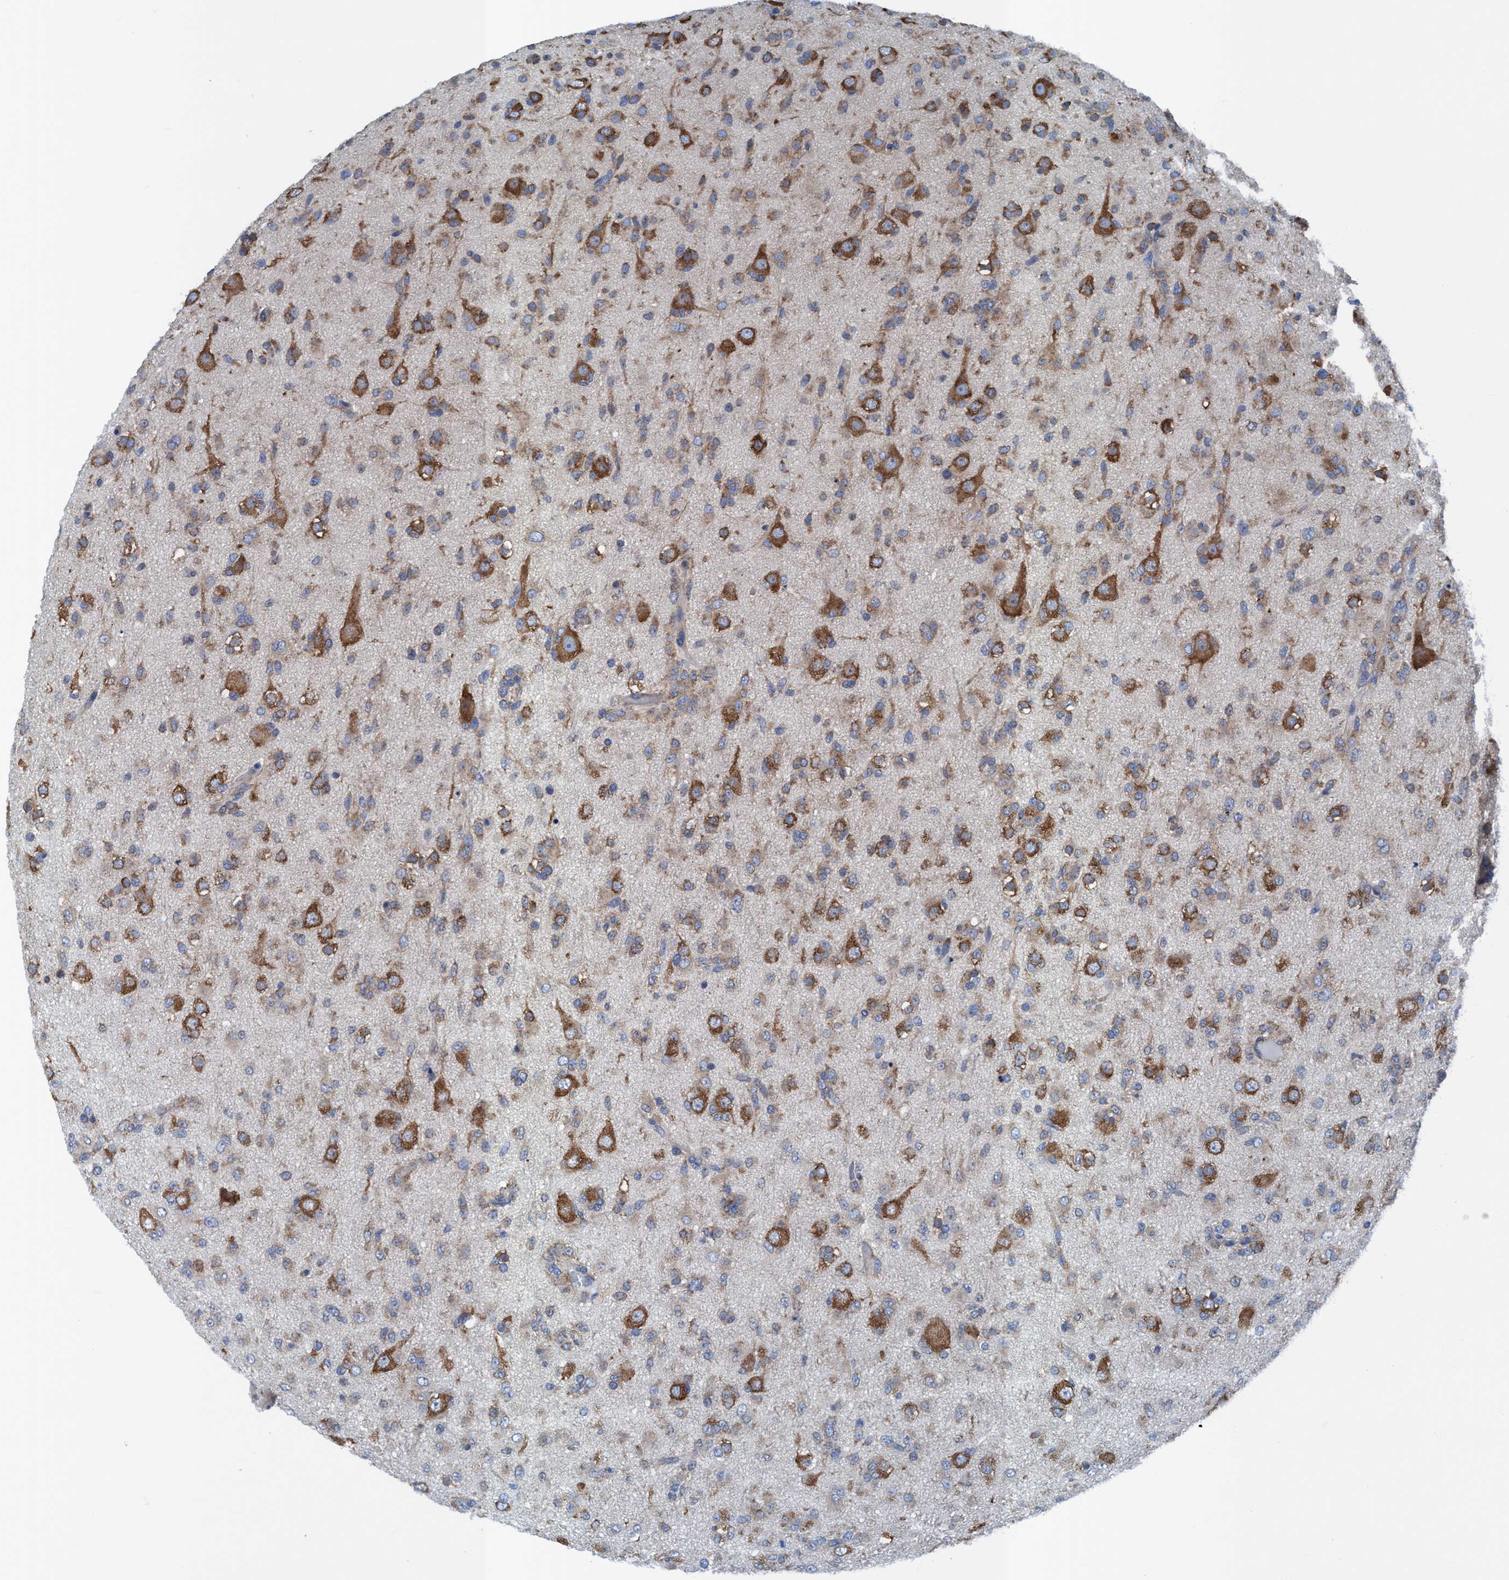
{"staining": {"intensity": "moderate", "quantity": "25%-75%", "location": "cytoplasmic/membranous"}, "tissue": "glioma", "cell_type": "Tumor cells", "image_type": "cancer", "snomed": [{"axis": "morphology", "description": "Glioma, malignant, Low grade"}, {"axis": "topography", "description": "Brain"}], "caption": "Immunohistochemical staining of human glioma exhibits medium levels of moderate cytoplasmic/membranous staining in about 25%-75% of tumor cells. (DAB = brown stain, brightfield microscopy at high magnification).", "gene": "NMT1", "patient": {"sex": "male", "age": 65}}